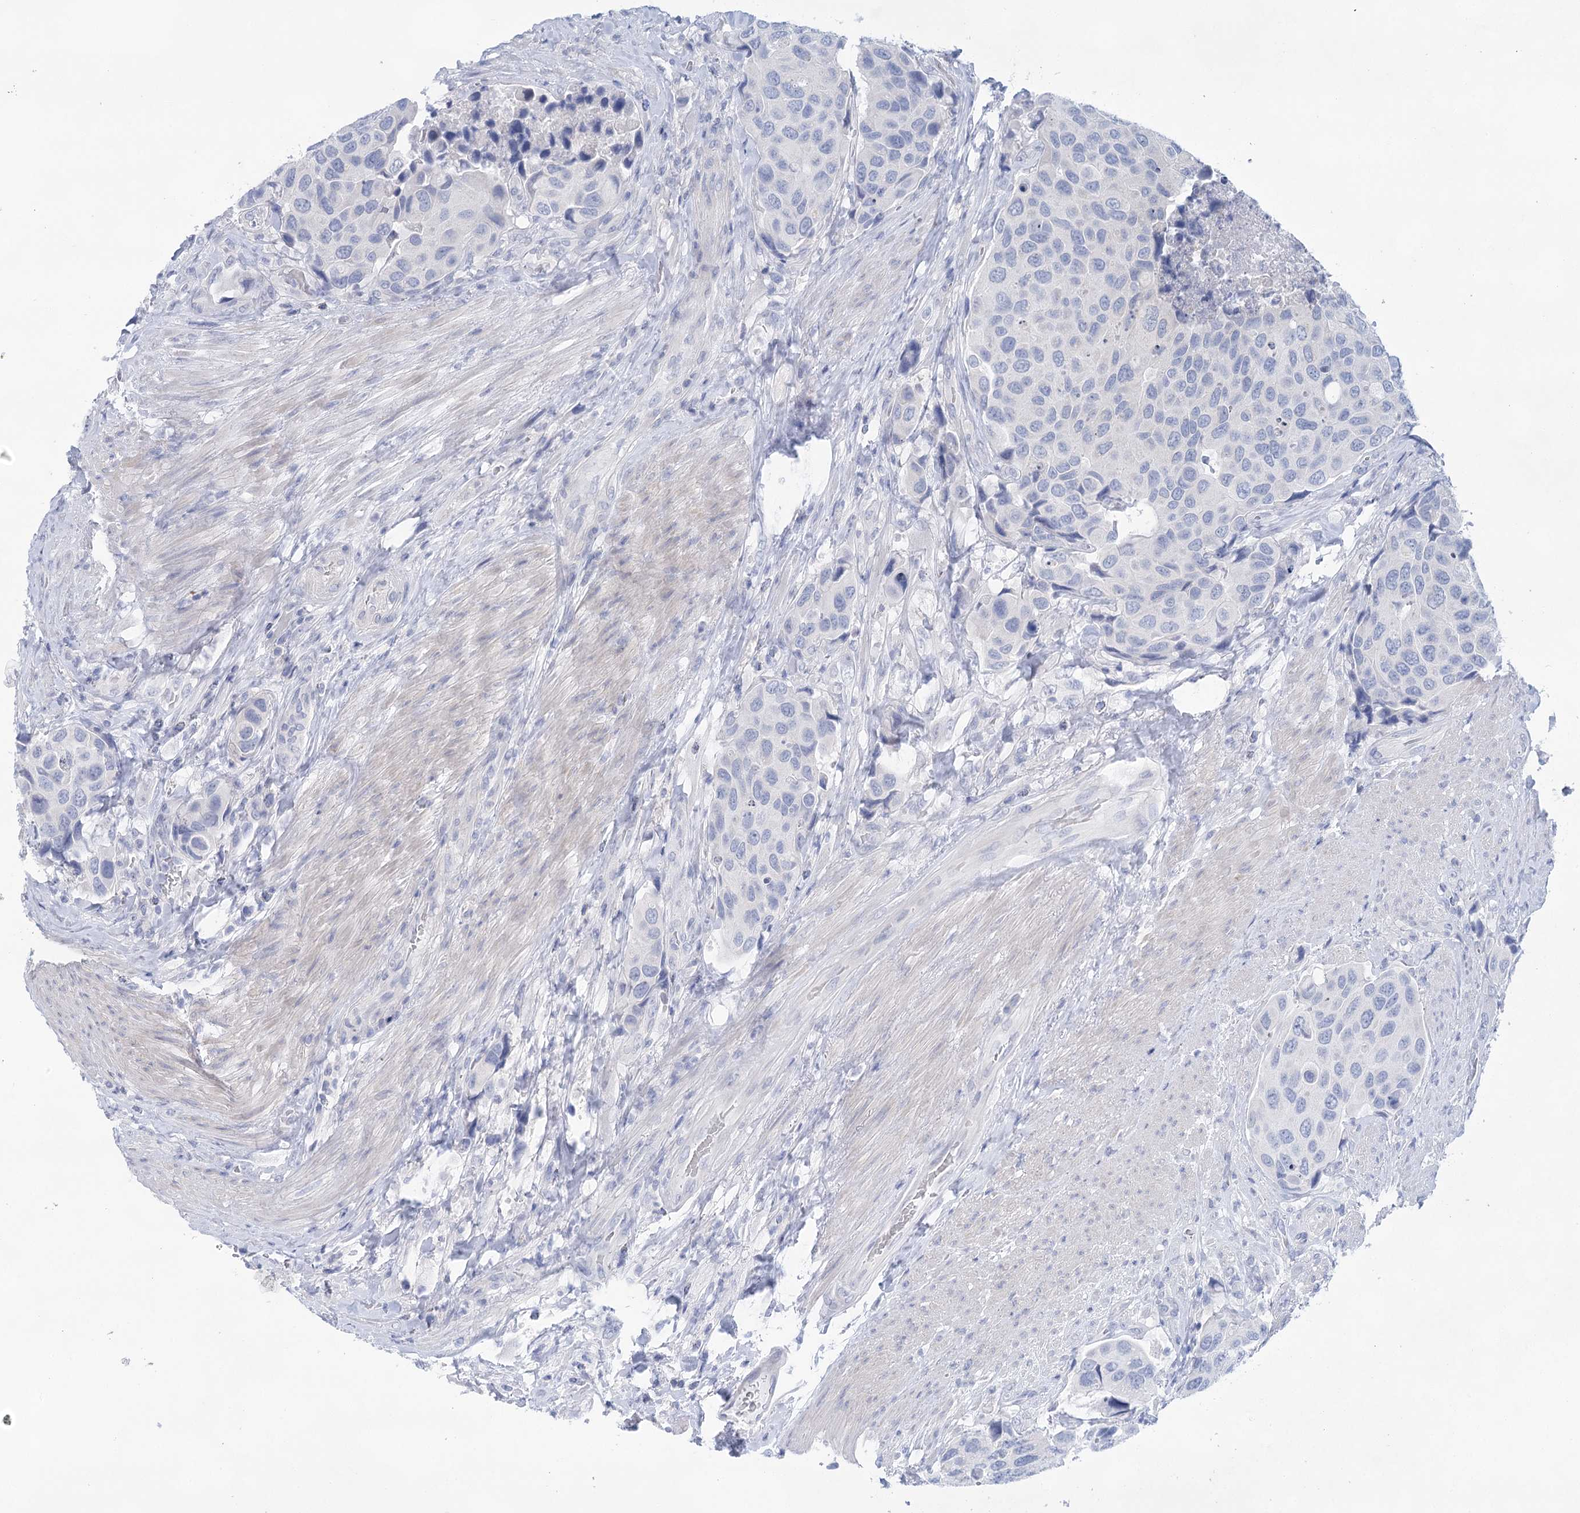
{"staining": {"intensity": "negative", "quantity": "none", "location": "none"}, "tissue": "urothelial cancer", "cell_type": "Tumor cells", "image_type": "cancer", "snomed": [{"axis": "morphology", "description": "Urothelial carcinoma, High grade"}, {"axis": "topography", "description": "Urinary bladder"}], "caption": "Tumor cells are negative for protein expression in human urothelial carcinoma (high-grade).", "gene": "LALBA", "patient": {"sex": "male", "age": 74}}